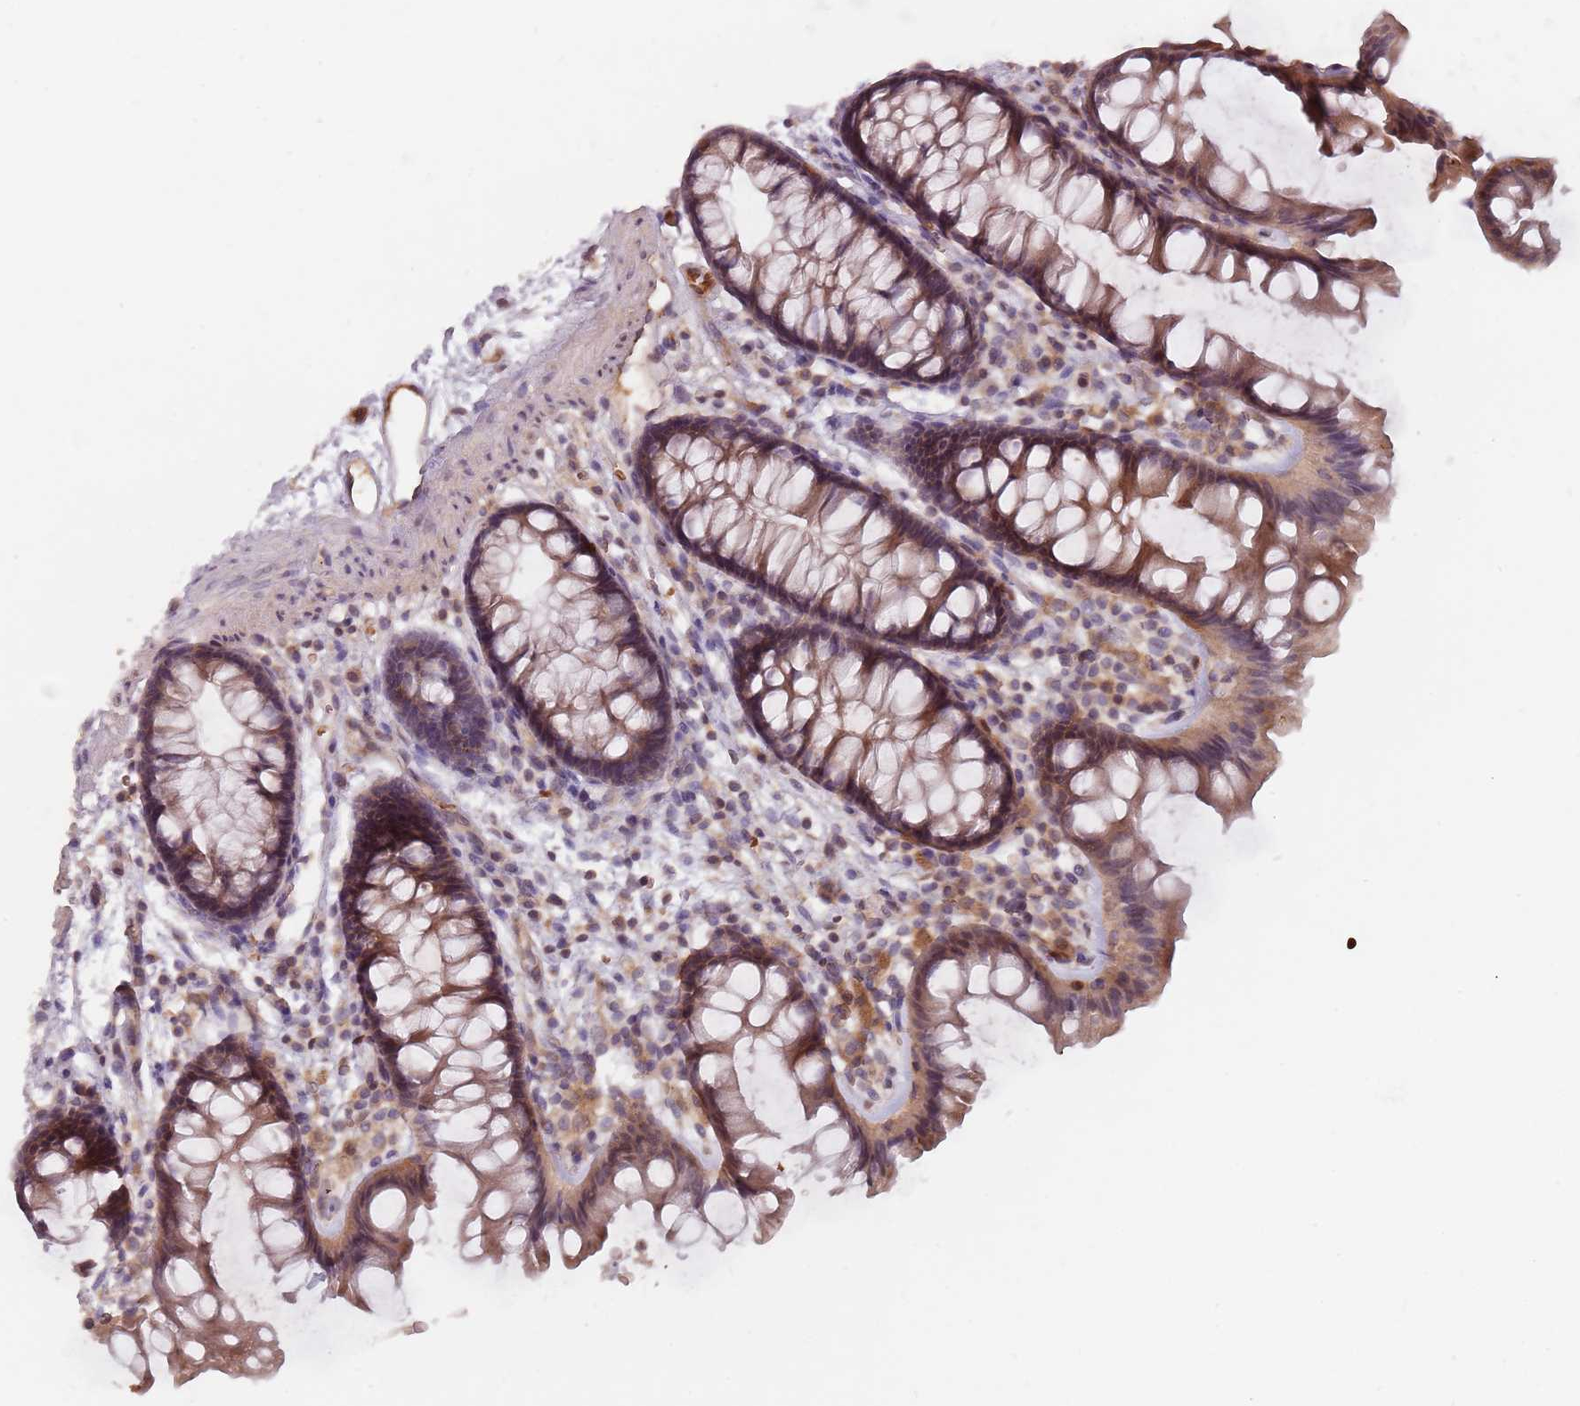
{"staining": {"intensity": "moderate", "quantity": ">75%", "location": "cytoplasmic/membranous"}, "tissue": "colon", "cell_type": "Endothelial cells", "image_type": "normal", "snomed": [{"axis": "morphology", "description": "Normal tissue, NOS"}, {"axis": "topography", "description": "Colon"}], "caption": "Immunohistochemical staining of unremarkable human colon shows medium levels of moderate cytoplasmic/membranous positivity in about >75% of endothelial cells. (DAB IHC with brightfield microscopy, high magnification).", "gene": "GPR180", "patient": {"sex": "female", "age": 62}}